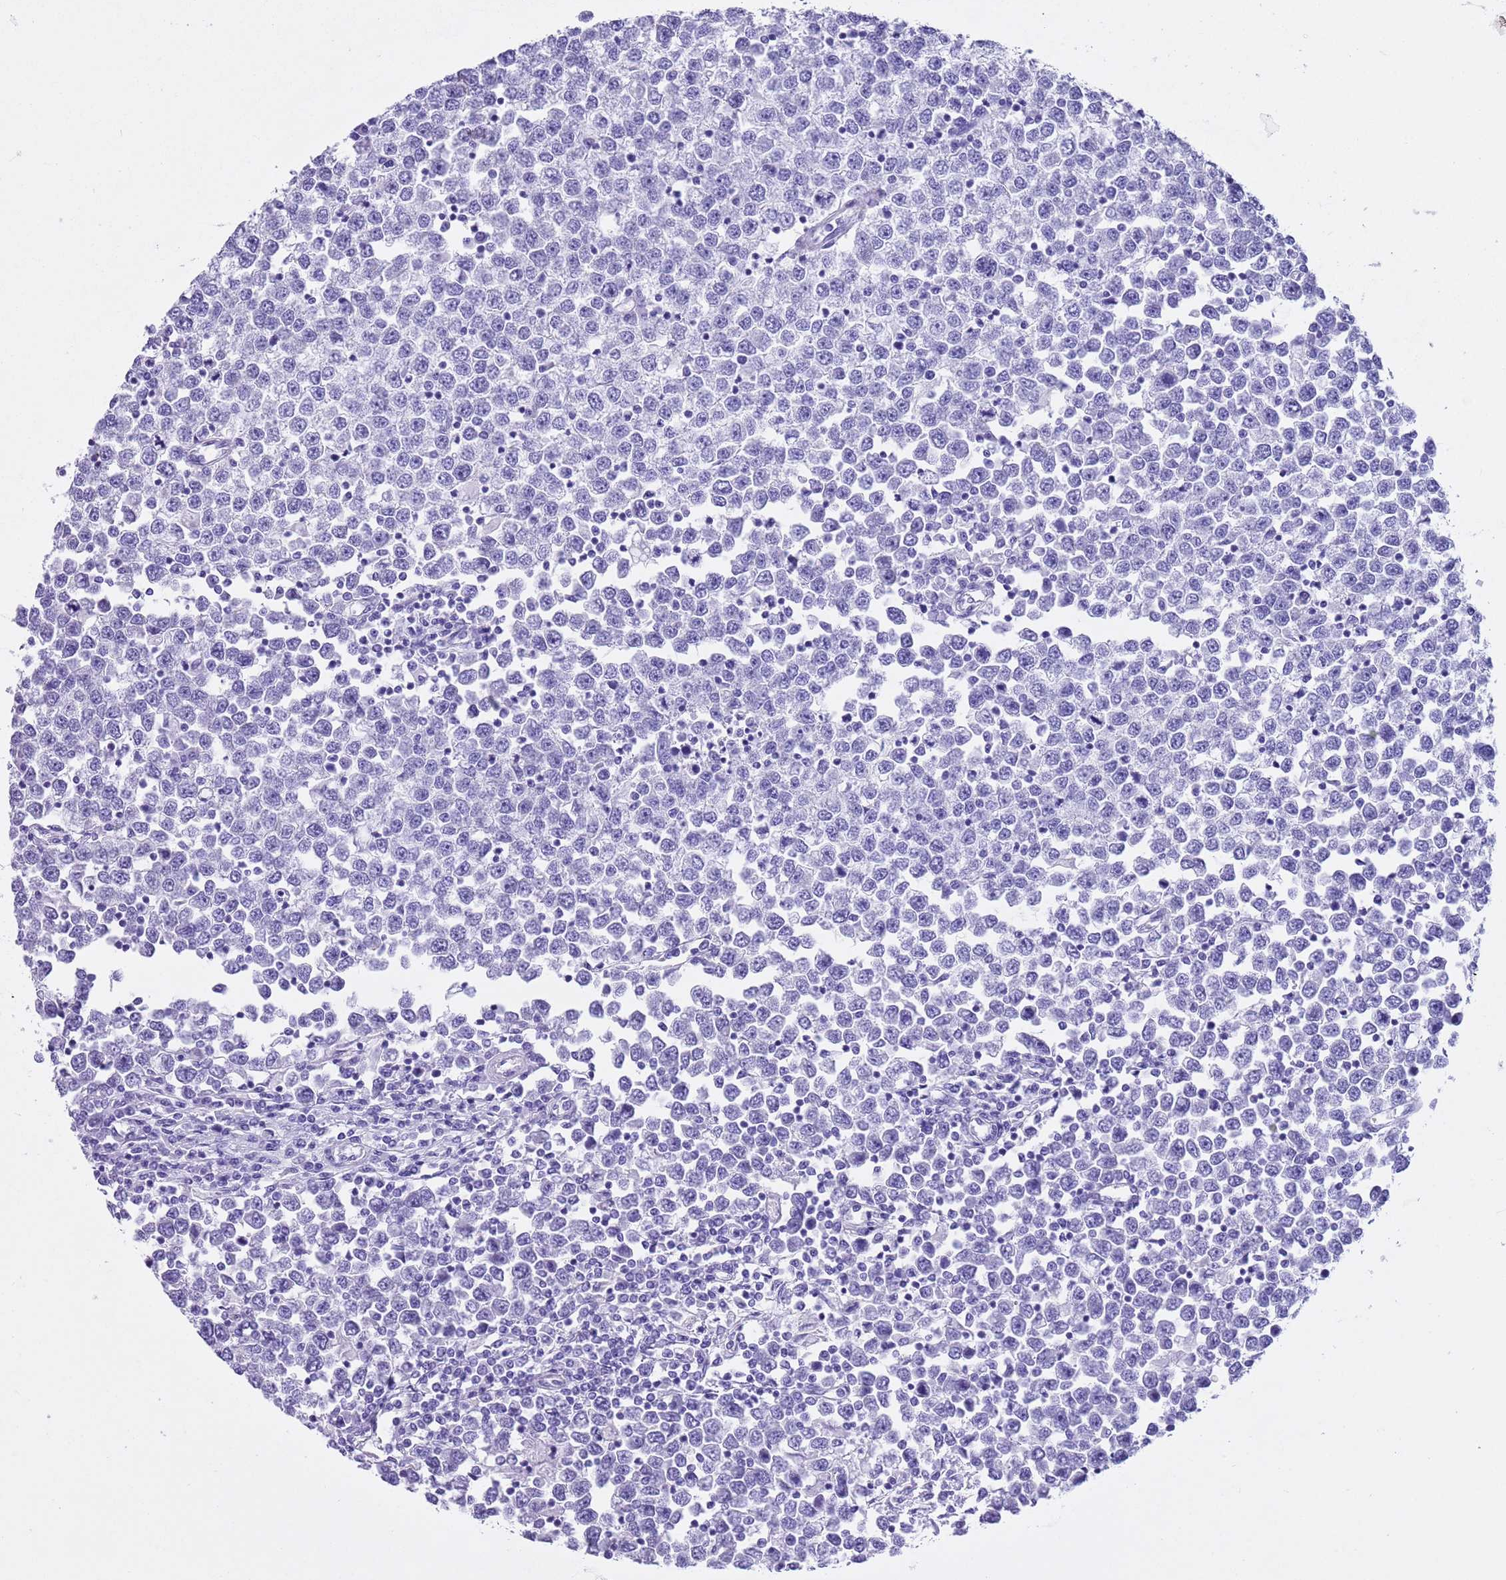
{"staining": {"intensity": "negative", "quantity": "none", "location": "none"}, "tissue": "testis cancer", "cell_type": "Tumor cells", "image_type": "cancer", "snomed": [{"axis": "morphology", "description": "Seminoma, NOS"}, {"axis": "topography", "description": "Testis"}], "caption": "High magnification brightfield microscopy of testis seminoma stained with DAB (3,3'-diaminobenzidine) (brown) and counterstained with hematoxylin (blue): tumor cells show no significant staining.", "gene": "TMEM185B", "patient": {"sex": "male", "age": 65}}